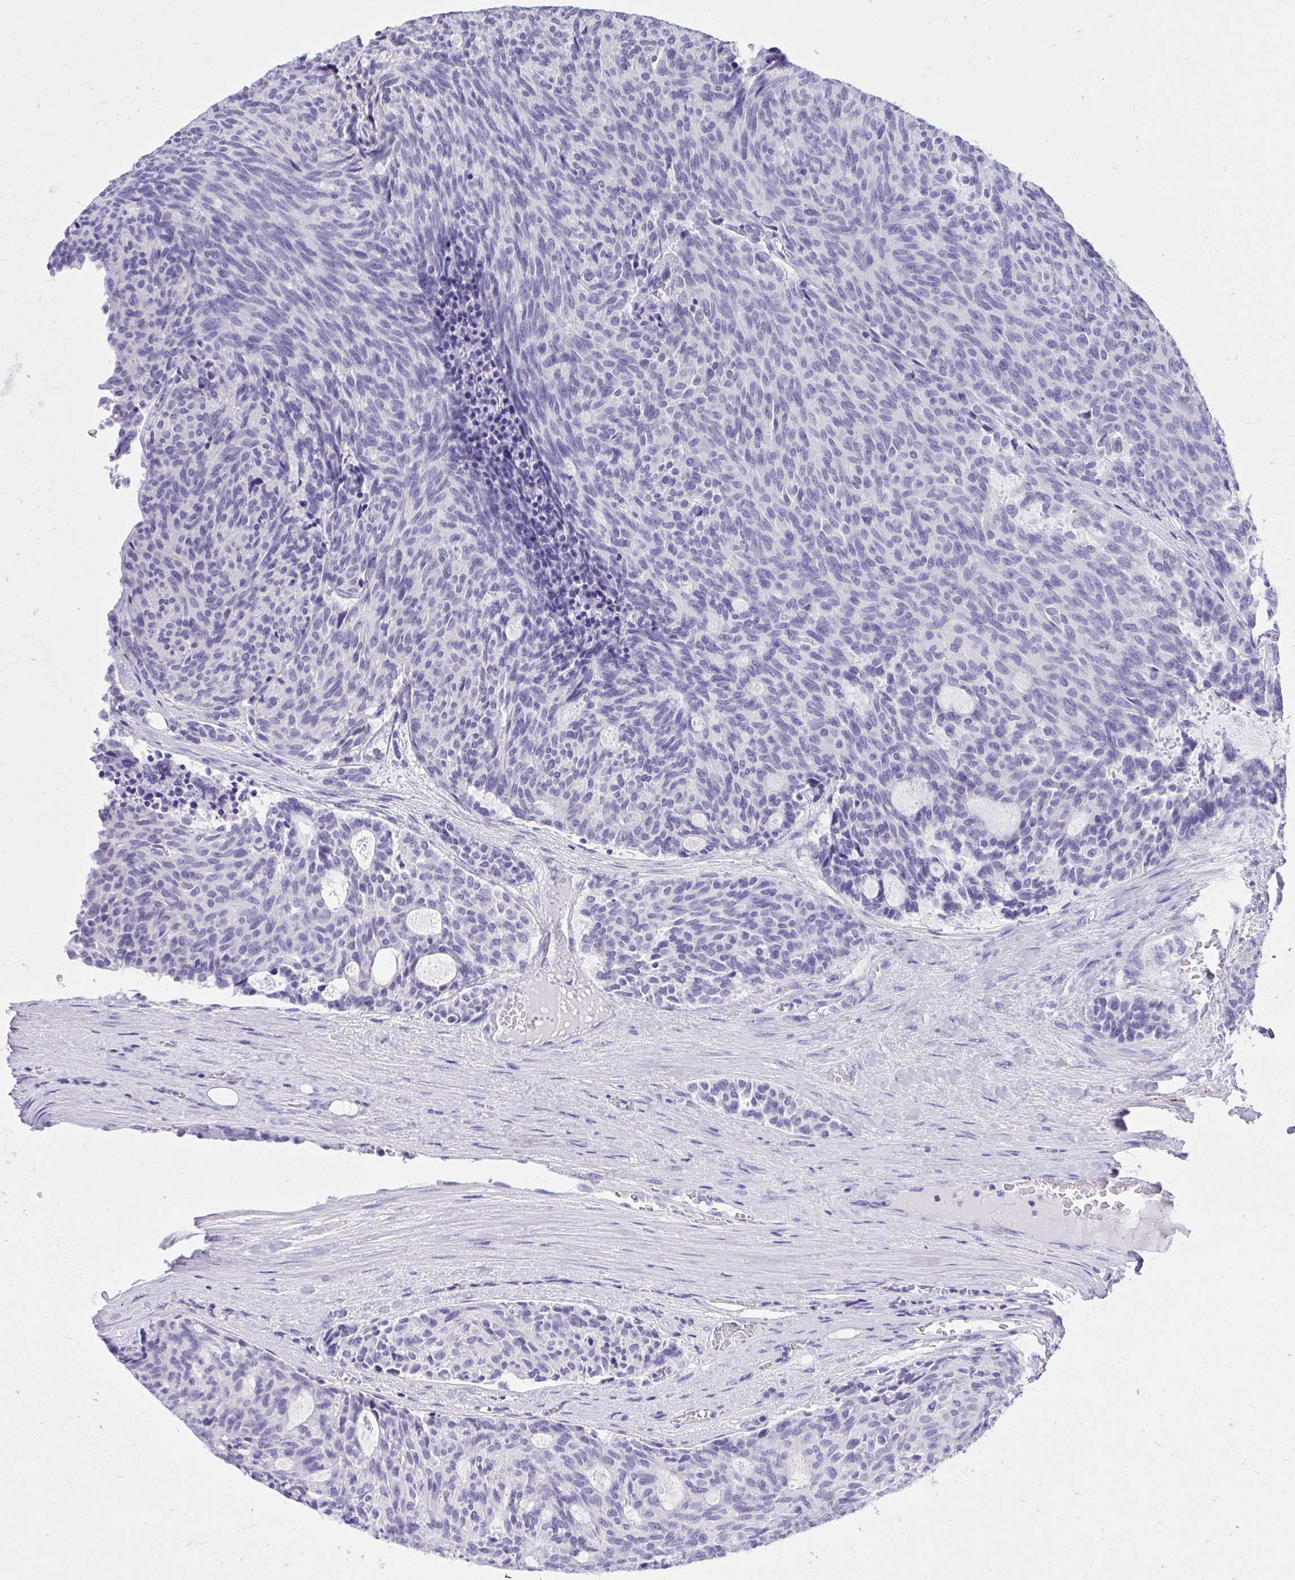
{"staining": {"intensity": "negative", "quantity": "none", "location": "none"}, "tissue": "carcinoid", "cell_type": "Tumor cells", "image_type": "cancer", "snomed": [{"axis": "morphology", "description": "Carcinoid, malignant, NOS"}, {"axis": "topography", "description": "Pancreas"}], "caption": "The histopathology image exhibits no significant expression in tumor cells of carcinoid.", "gene": "KCNN4", "patient": {"sex": "female", "age": 54}}